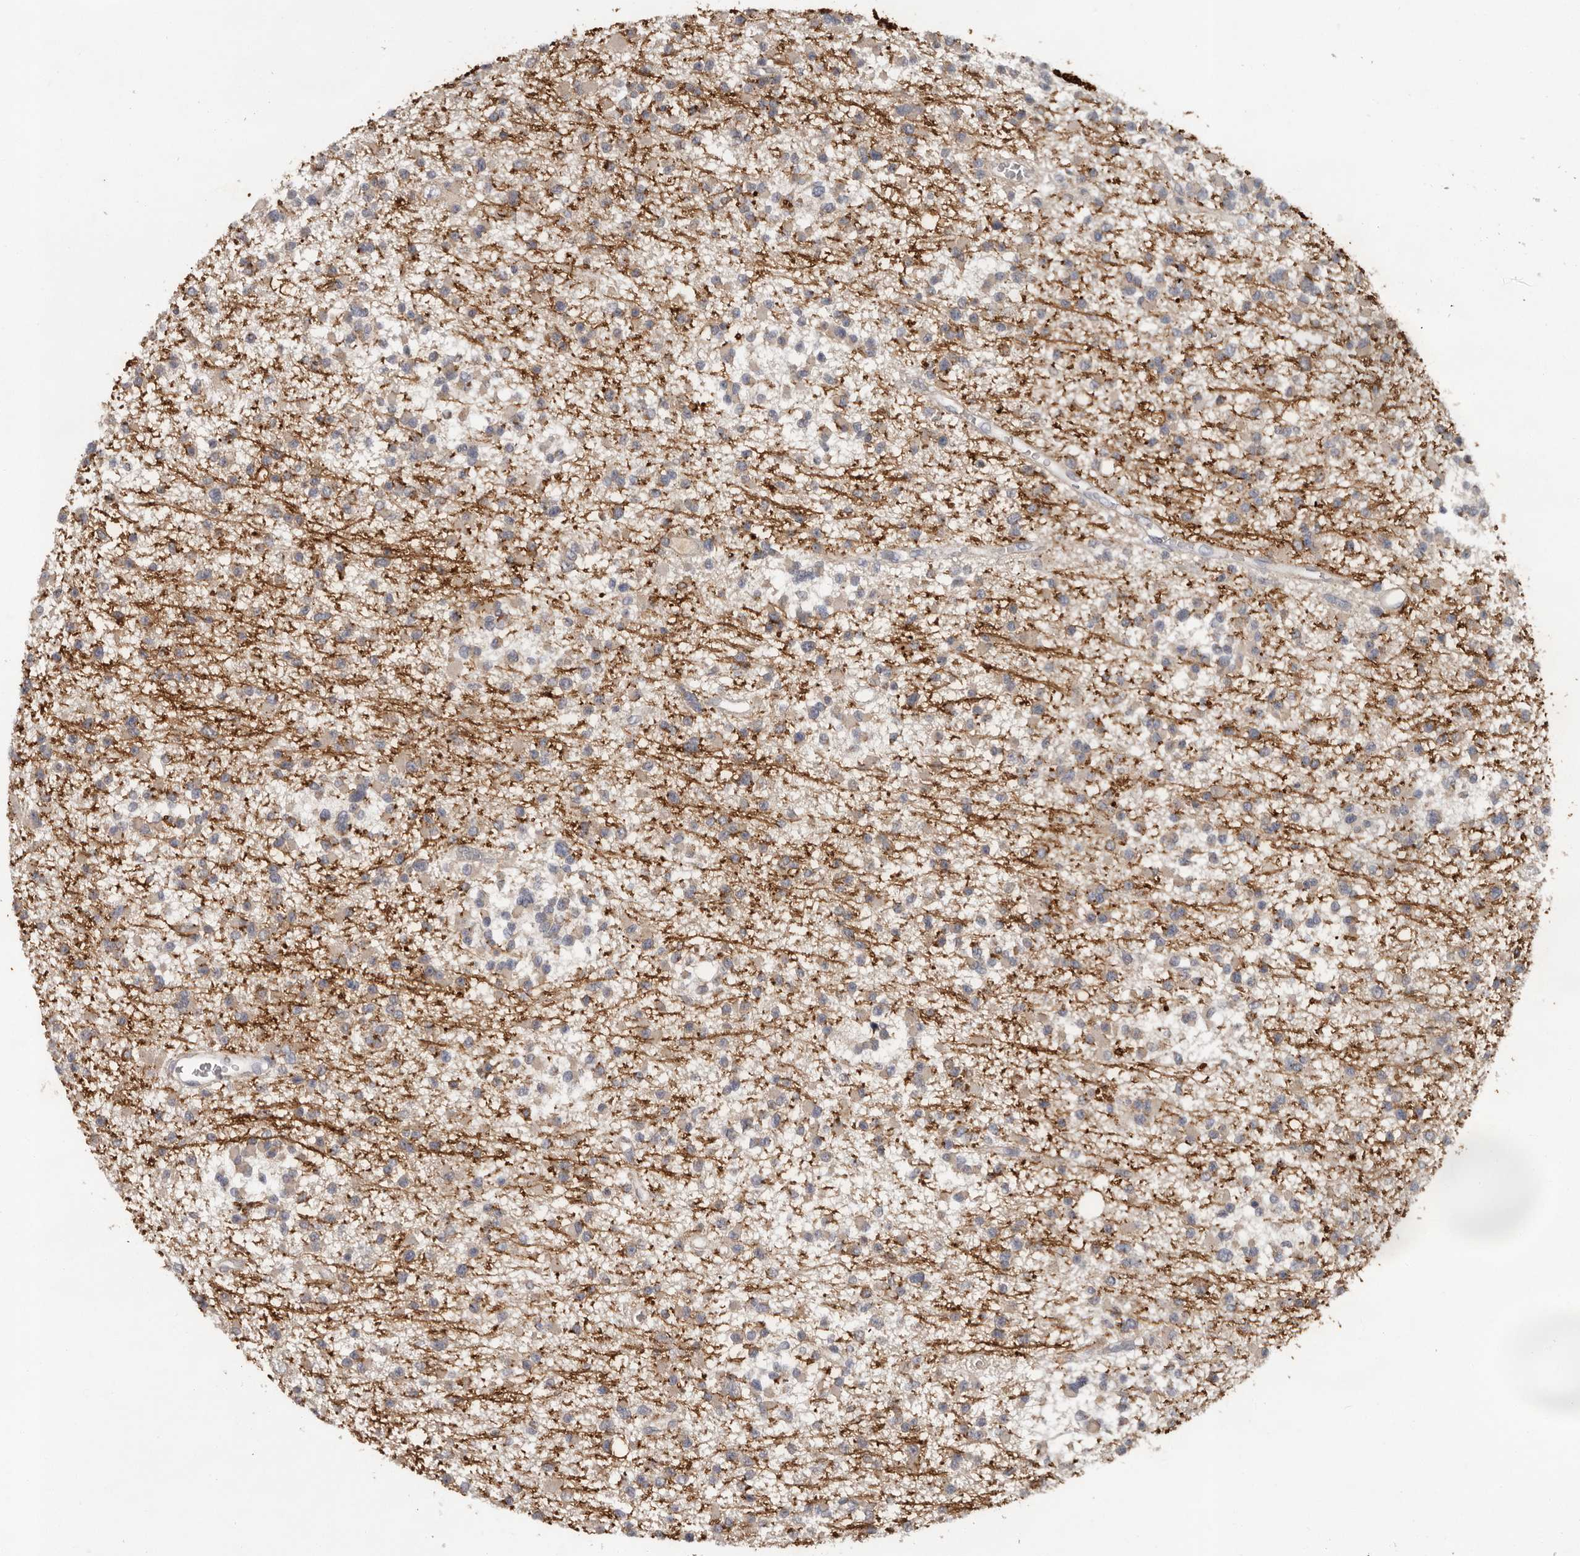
{"staining": {"intensity": "negative", "quantity": "none", "location": "none"}, "tissue": "glioma", "cell_type": "Tumor cells", "image_type": "cancer", "snomed": [{"axis": "morphology", "description": "Glioma, malignant, Low grade"}, {"axis": "topography", "description": "Brain"}], "caption": "Immunohistochemical staining of human glioma shows no significant staining in tumor cells.", "gene": "MTF1", "patient": {"sex": "female", "age": 22}}